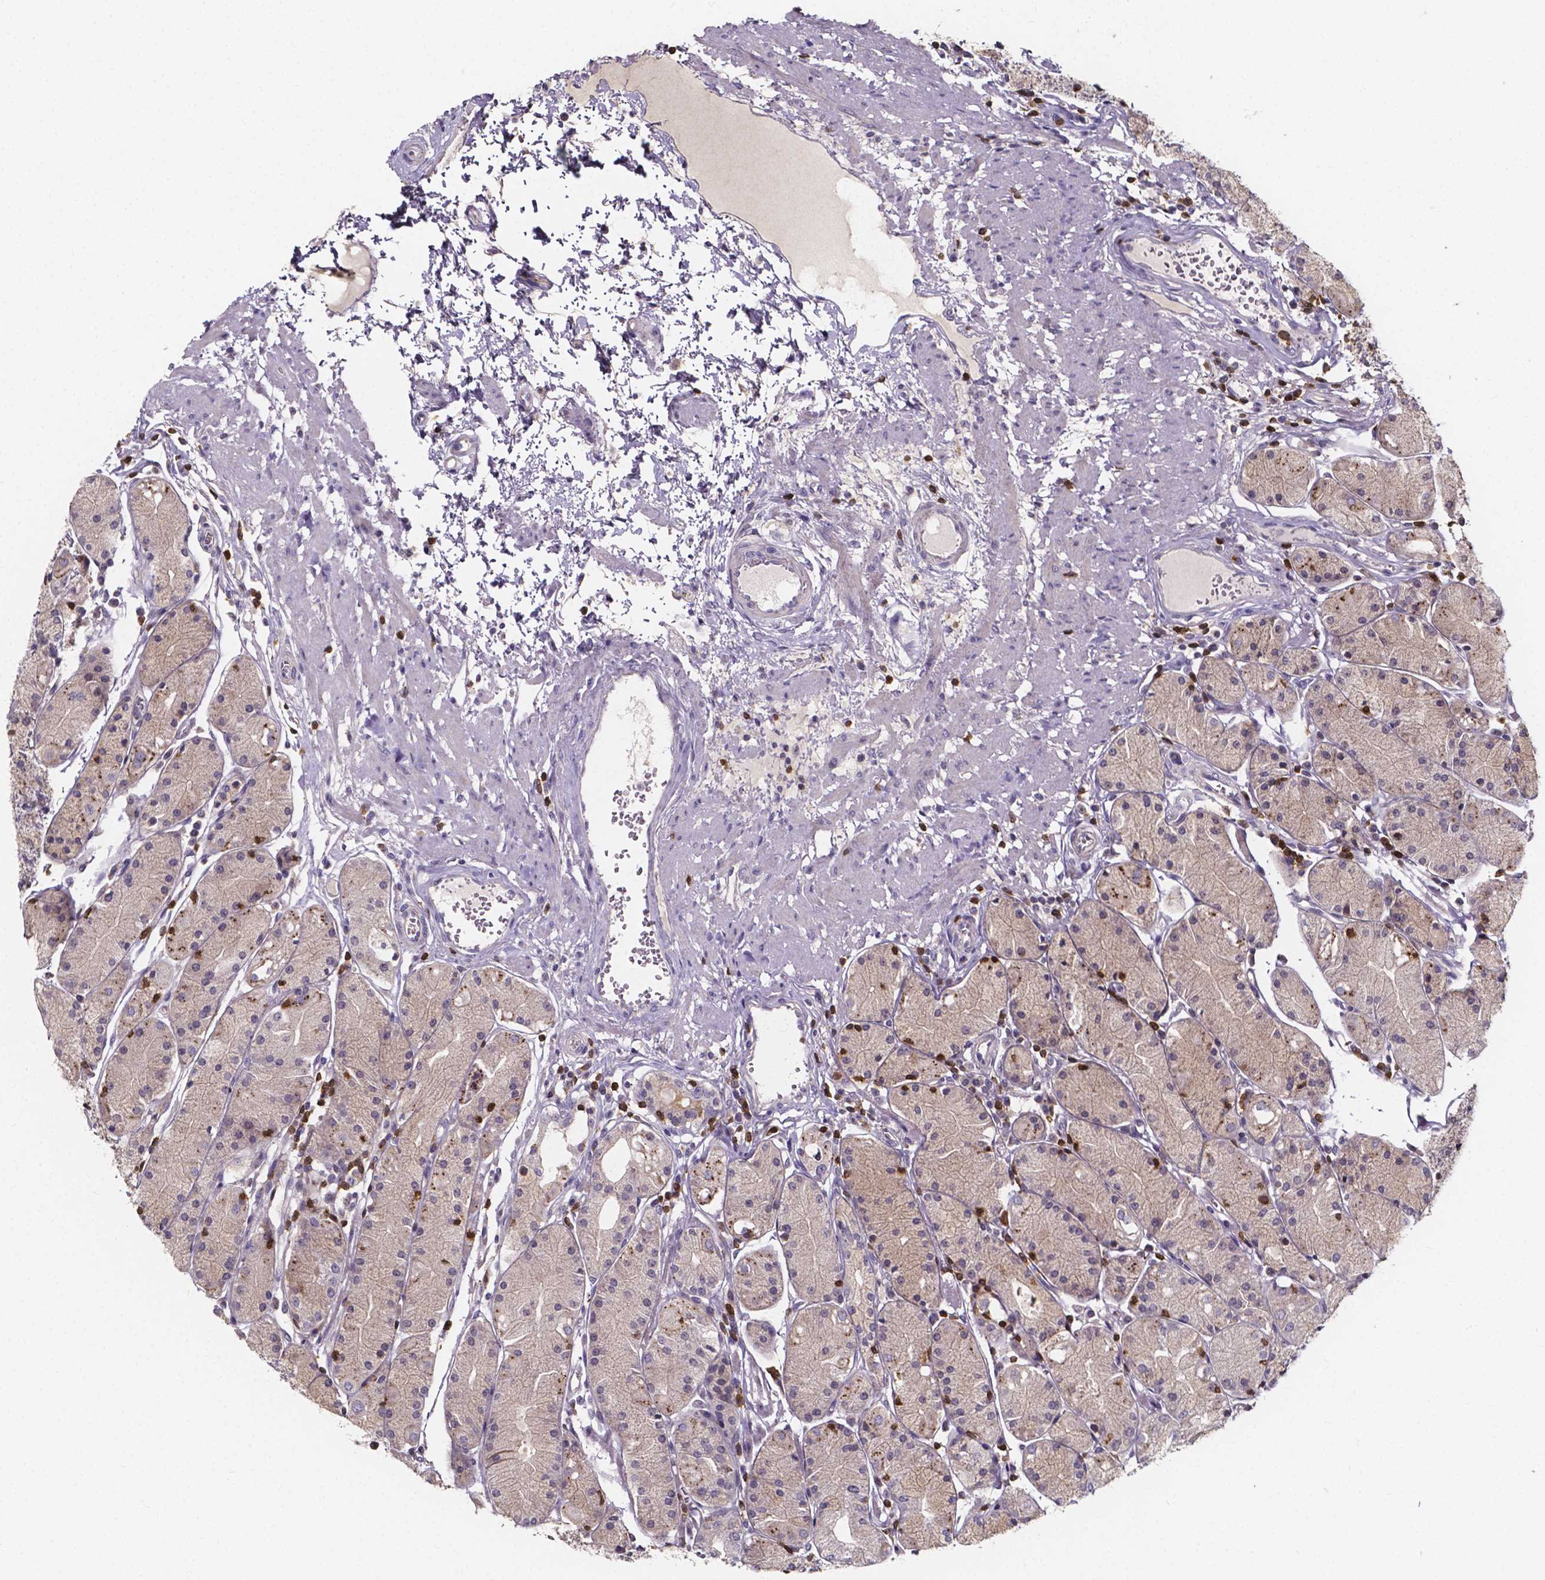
{"staining": {"intensity": "strong", "quantity": "<25%", "location": "cytoplasmic/membranous"}, "tissue": "stomach", "cell_type": "Glandular cells", "image_type": "normal", "snomed": [{"axis": "morphology", "description": "Normal tissue, NOS"}, {"axis": "topography", "description": "Stomach, upper"}], "caption": "The immunohistochemical stain labels strong cytoplasmic/membranous staining in glandular cells of unremarkable stomach. Using DAB (3,3'-diaminobenzidine) (brown) and hematoxylin (blue) stains, captured at high magnification using brightfield microscopy.", "gene": "THEMIS", "patient": {"sex": "male", "age": 69}}